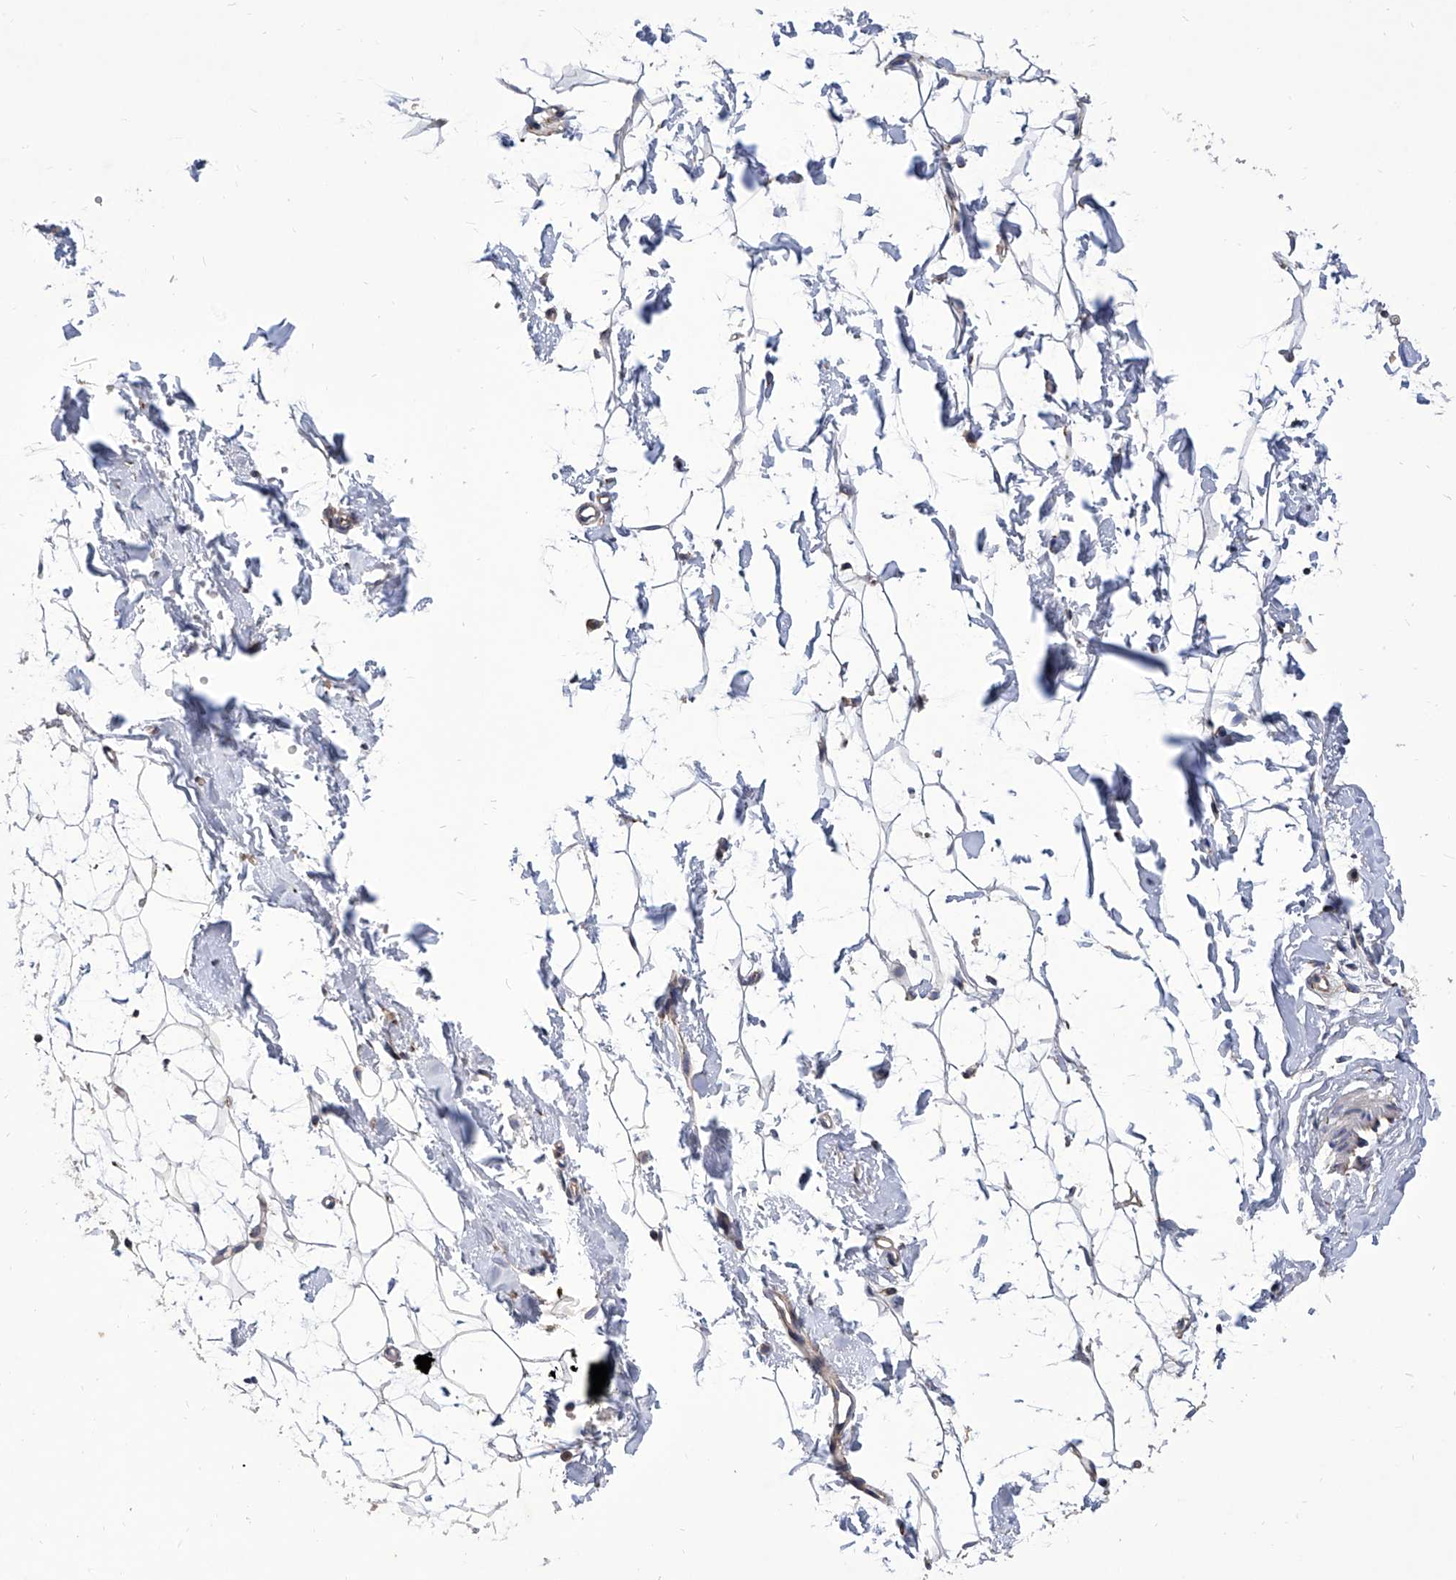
{"staining": {"intensity": "negative", "quantity": "none", "location": "none"}, "tissue": "adipose tissue", "cell_type": "Adipocytes", "image_type": "normal", "snomed": [{"axis": "morphology", "description": "Normal tissue, NOS"}, {"axis": "topography", "description": "Breast"}], "caption": "Immunohistochemistry image of benign human adipose tissue stained for a protein (brown), which reveals no expression in adipocytes.", "gene": "TJAP1", "patient": {"sex": "female", "age": 23}}